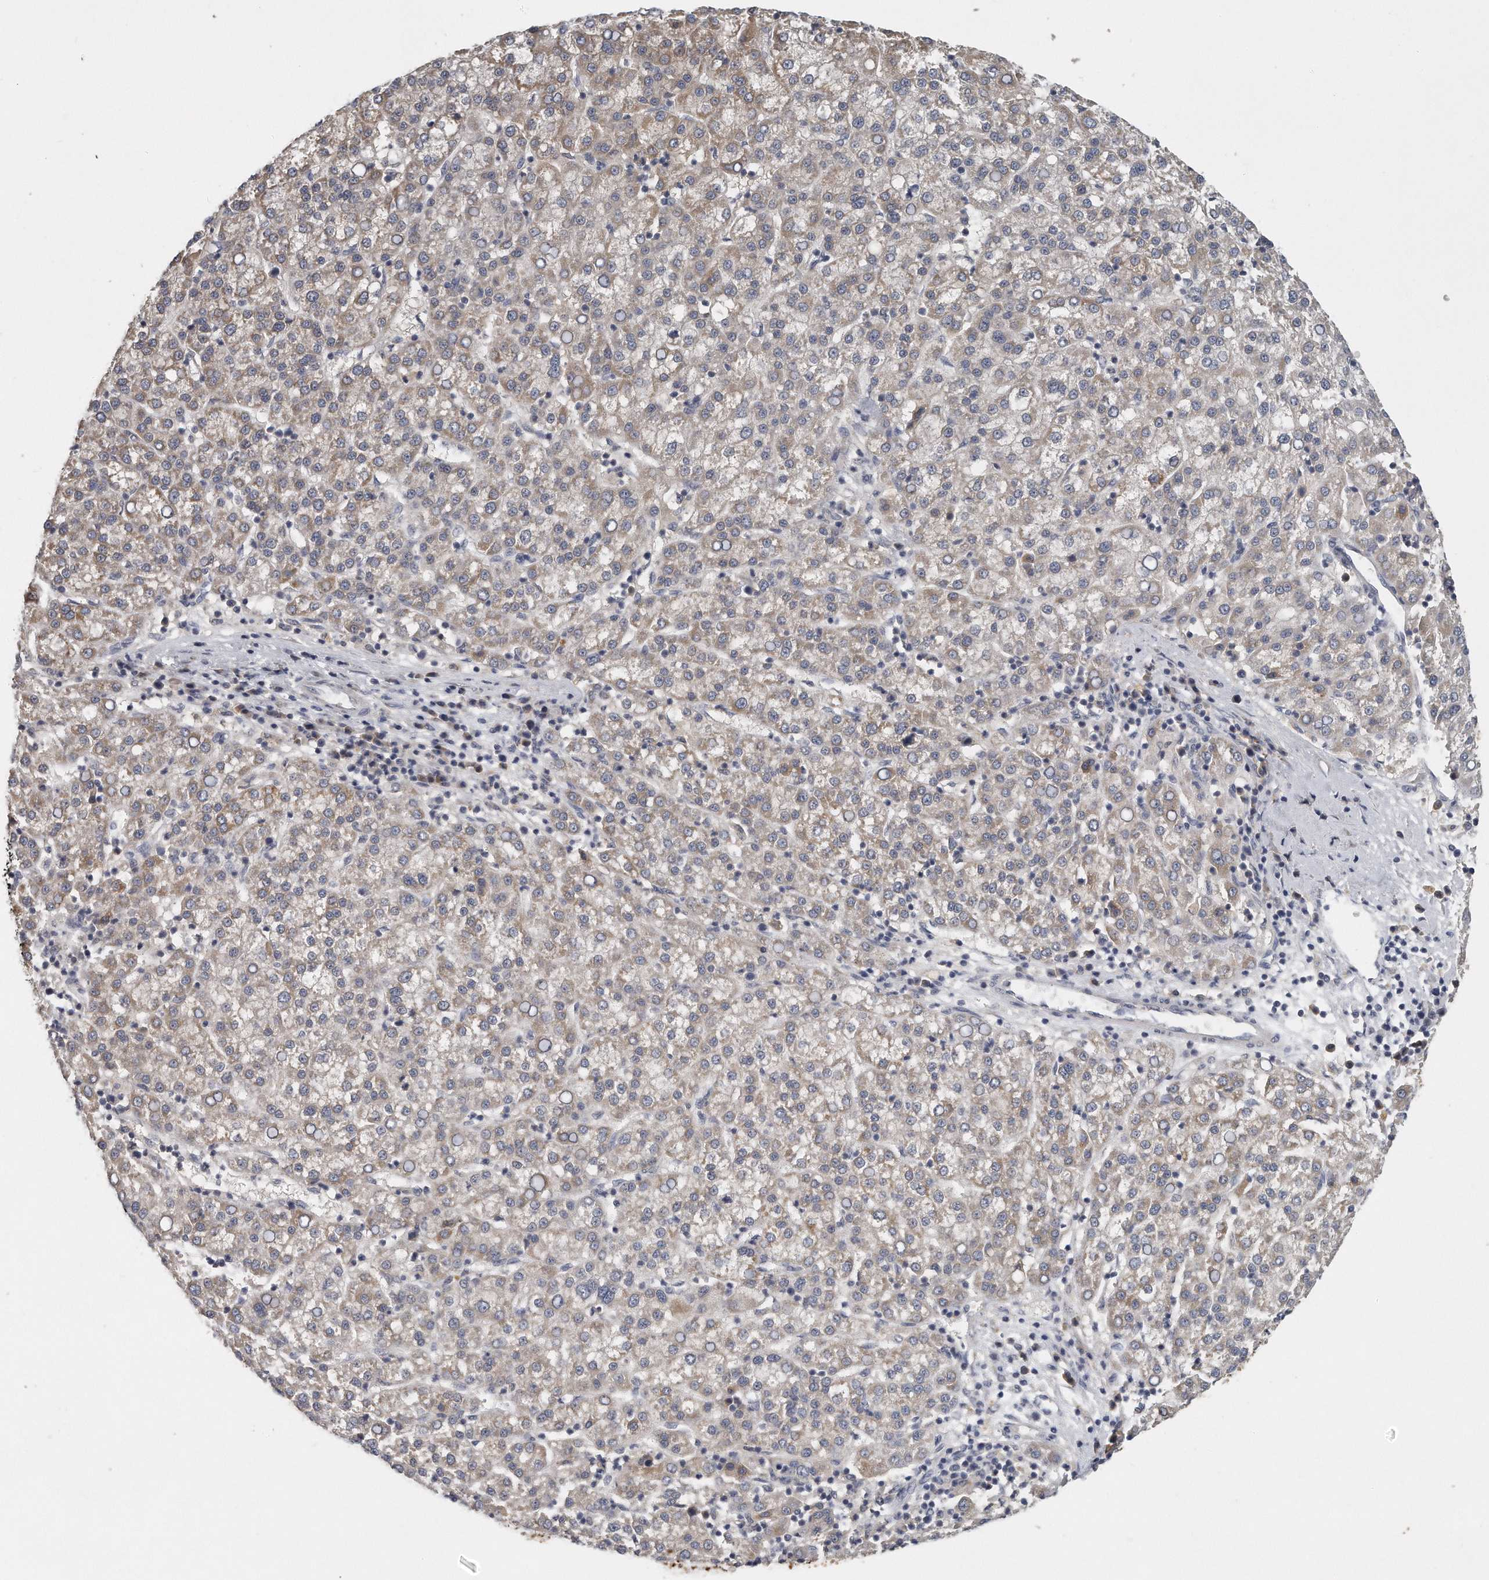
{"staining": {"intensity": "moderate", "quantity": "<25%", "location": "cytoplasmic/membranous"}, "tissue": "liver cancer", "cell_type": "Tumor cells", "image_type": "cancer", "snomed": [{"axis": "morphology", "description": "Carcinoma, Hepatocellular, NOS"}, {"axis": "topography", "description": "Liver"}], "caption": "Protein staining displays moderate cytoplasmic/membranous expression in approximately <25% of tumor cells in liver cancer (hepatocellular carcinoma). (brown staining indicates protein expression, while blue staining denotes nuclei).", "gene": "TRAPPC14", "patient": {"sex": "female", "age": 58}}